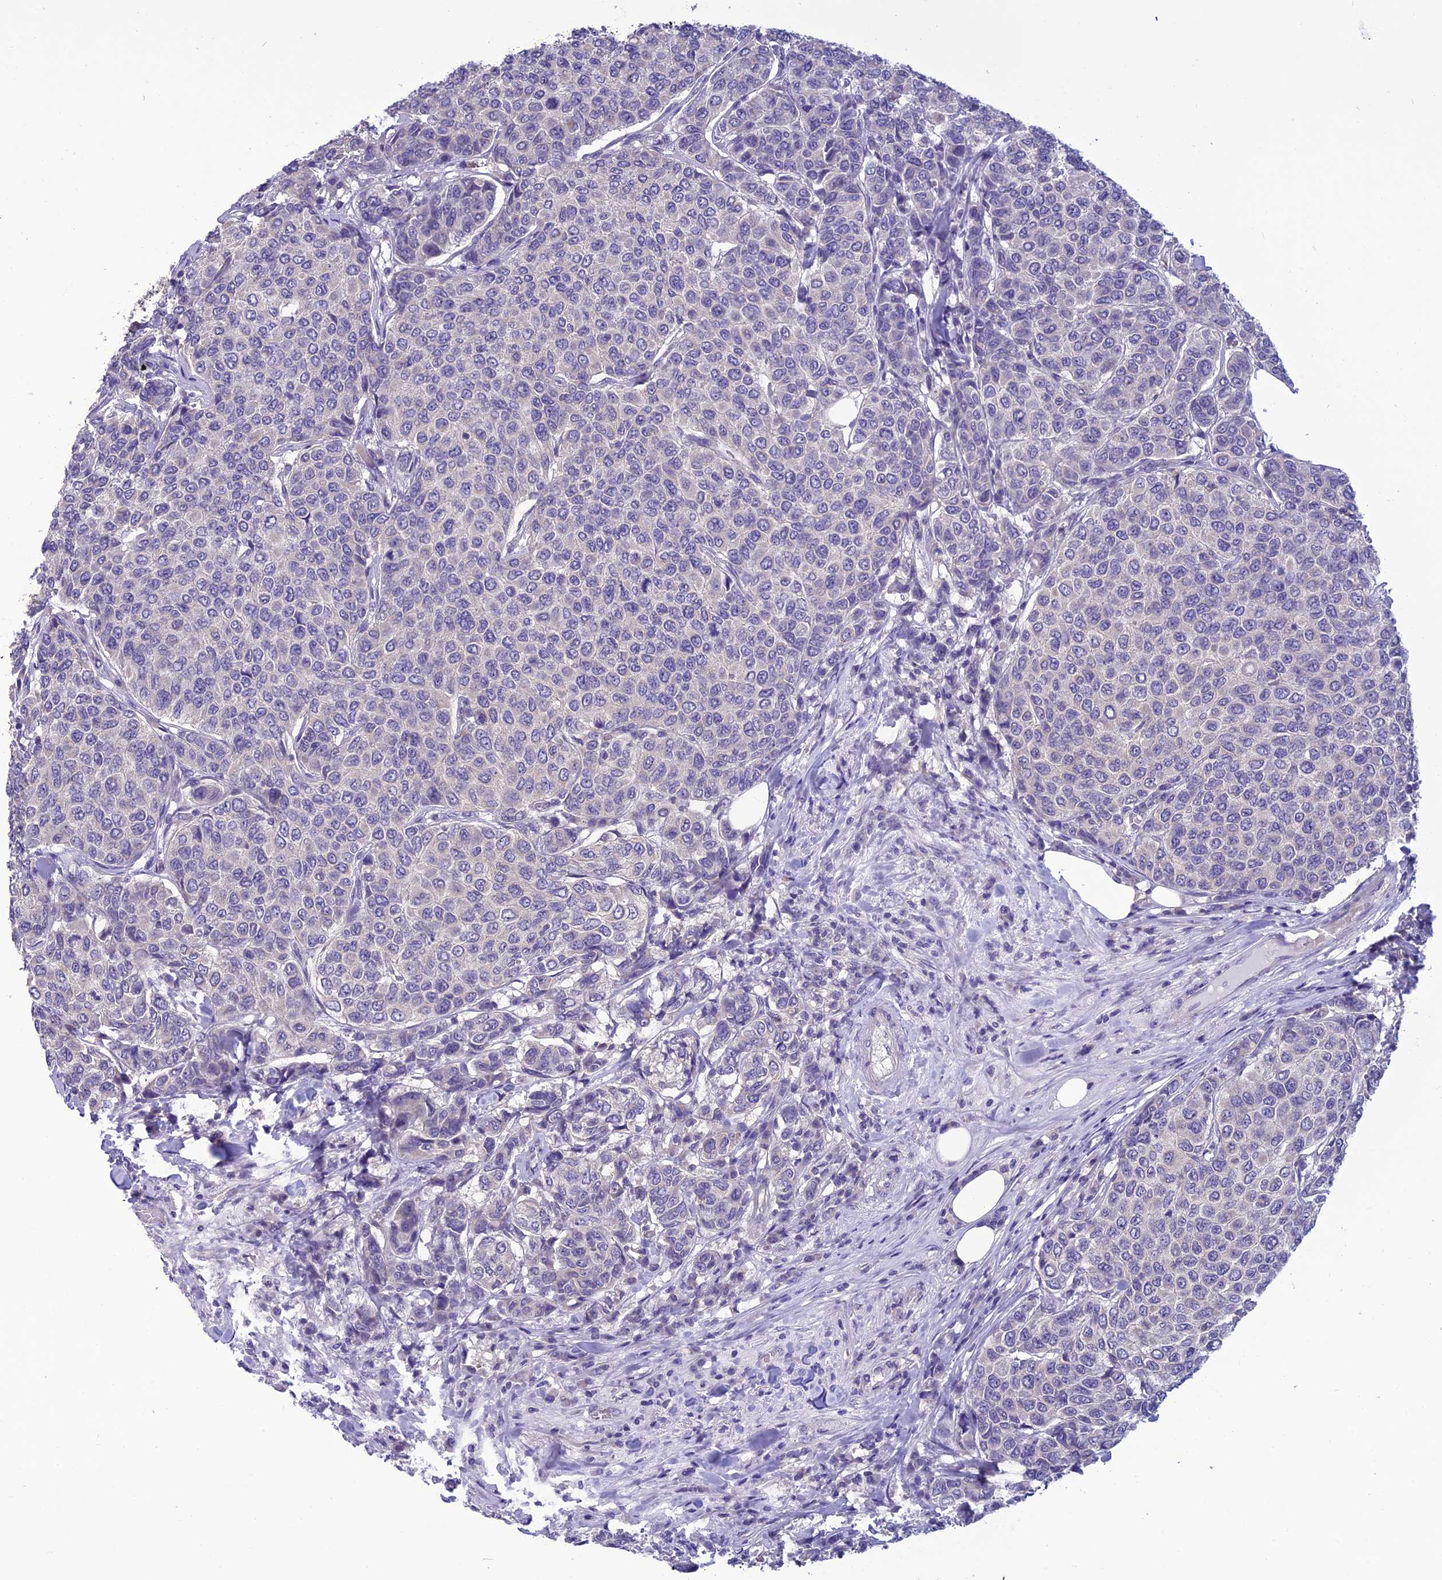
{"staining": {"intensity": "negative", "quantity": "none", "location": "none"}, "tissue": "breast cancer", "cell_type": "Tumor cells", "image_type": "cancer", "snomed": [{"axis": "morphology", "description": "Duct carcinoma"}, {"axis": "topography", "description": "Breast"}], "caption": "Tumor cells show no significant staining in breast cancer.", "gene": "PSMF1", "patient": {"sex": "female", "age": 55}}